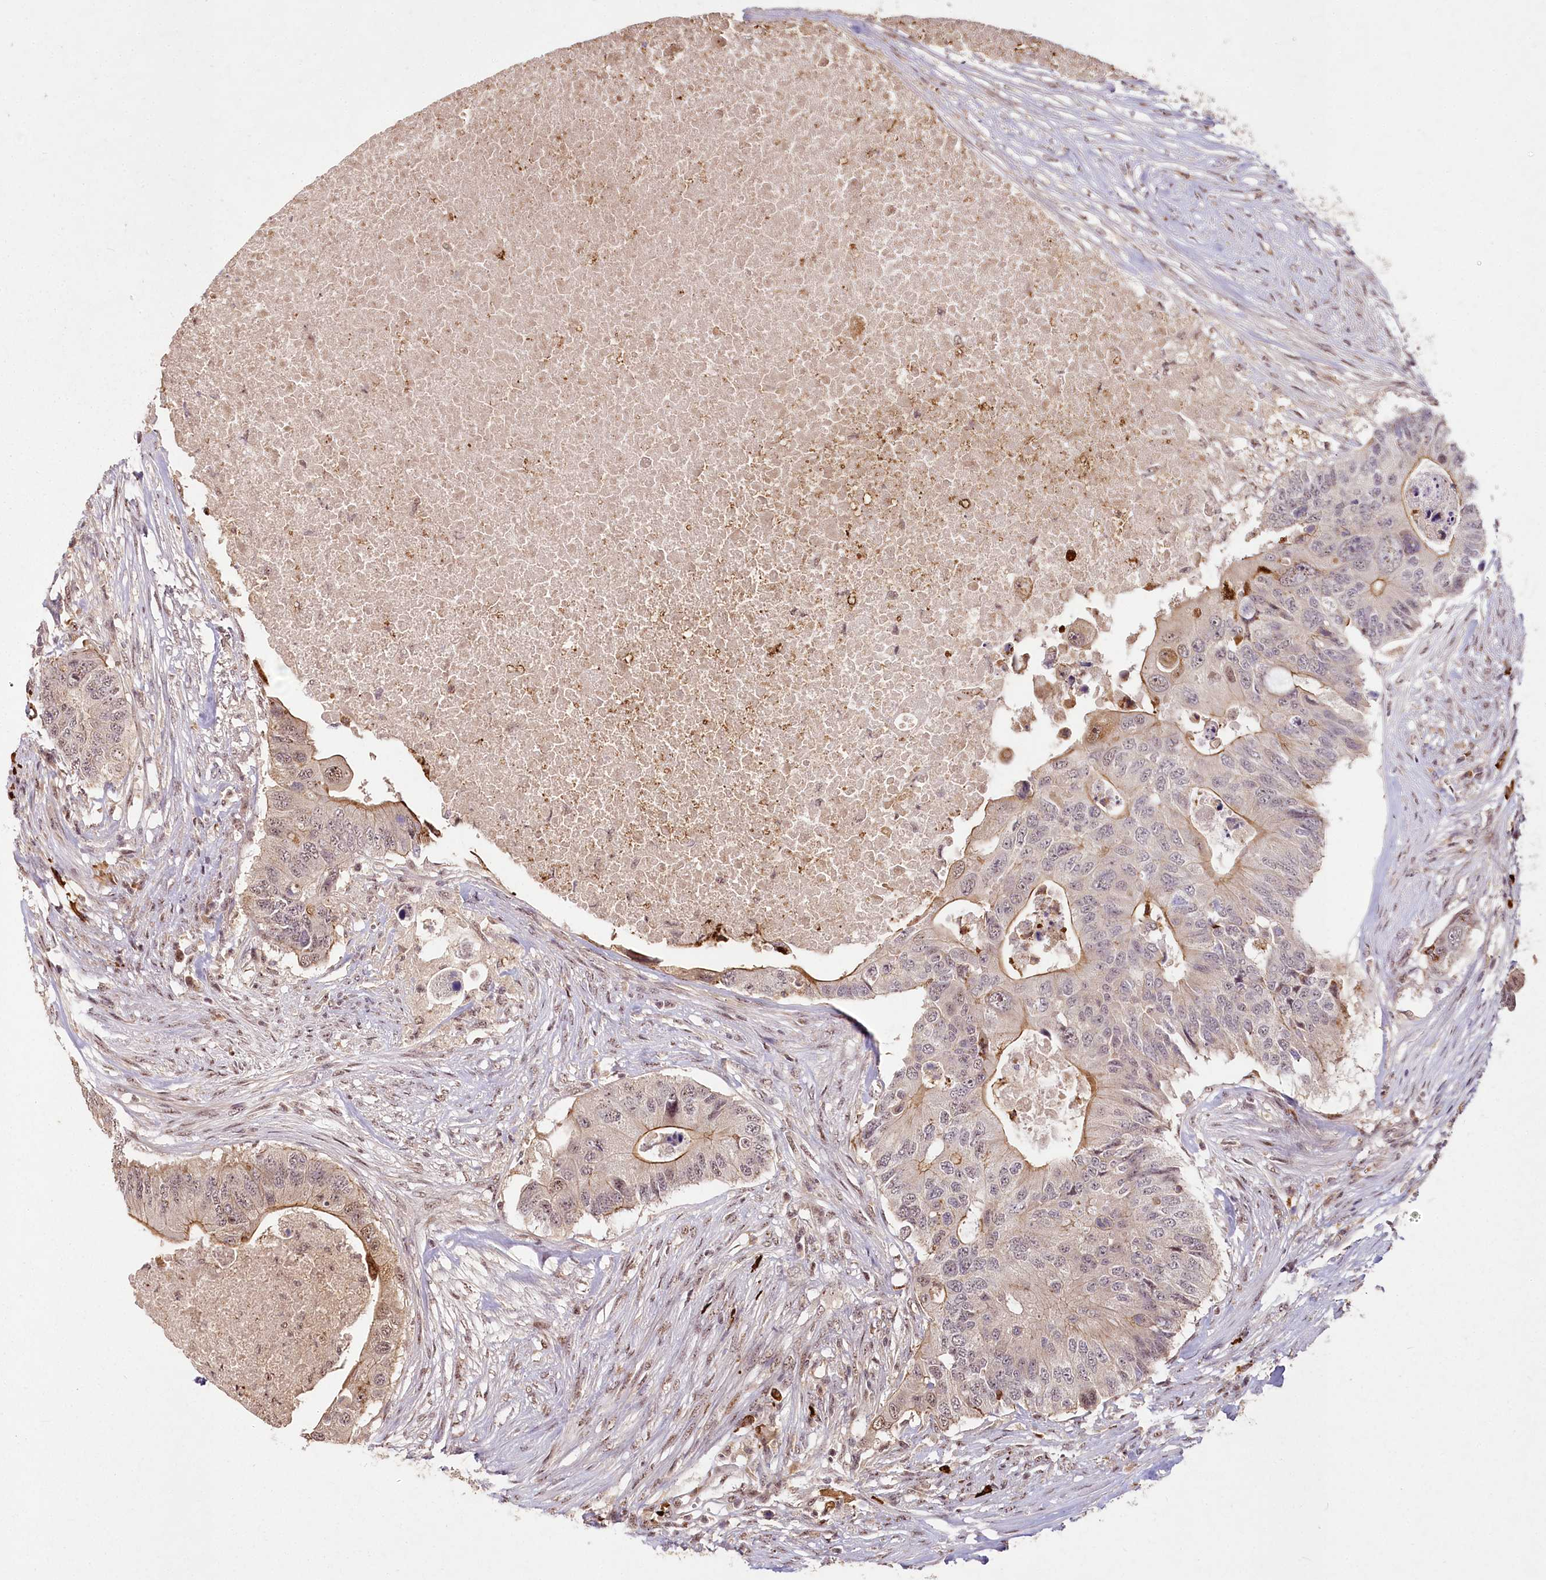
{"staining": {"intensity": "weak", "quantity": "<25%", "location": "cytoplasmic/membranous"}, "tissue": "colorectal cancer", "cell_type": "Tumor cells", "image_type": "cancer", "snomed": [{"axis": "morphology", "description": "Adenocarcinoma, NOS"}, {"axis": "topography", "description": "Colon"}], "caption": "Image shows no protein positivity in tumor cells of colorectal cancer (adenocarcinoma) tissue. (DAB (3,3'-diaminobenzidine) immunohistochemistry (IHC) visualized using brightfield microscopy, high magnification).", "gene": "PYROXD1", "patient": {"sex": "male", "age": 71}}